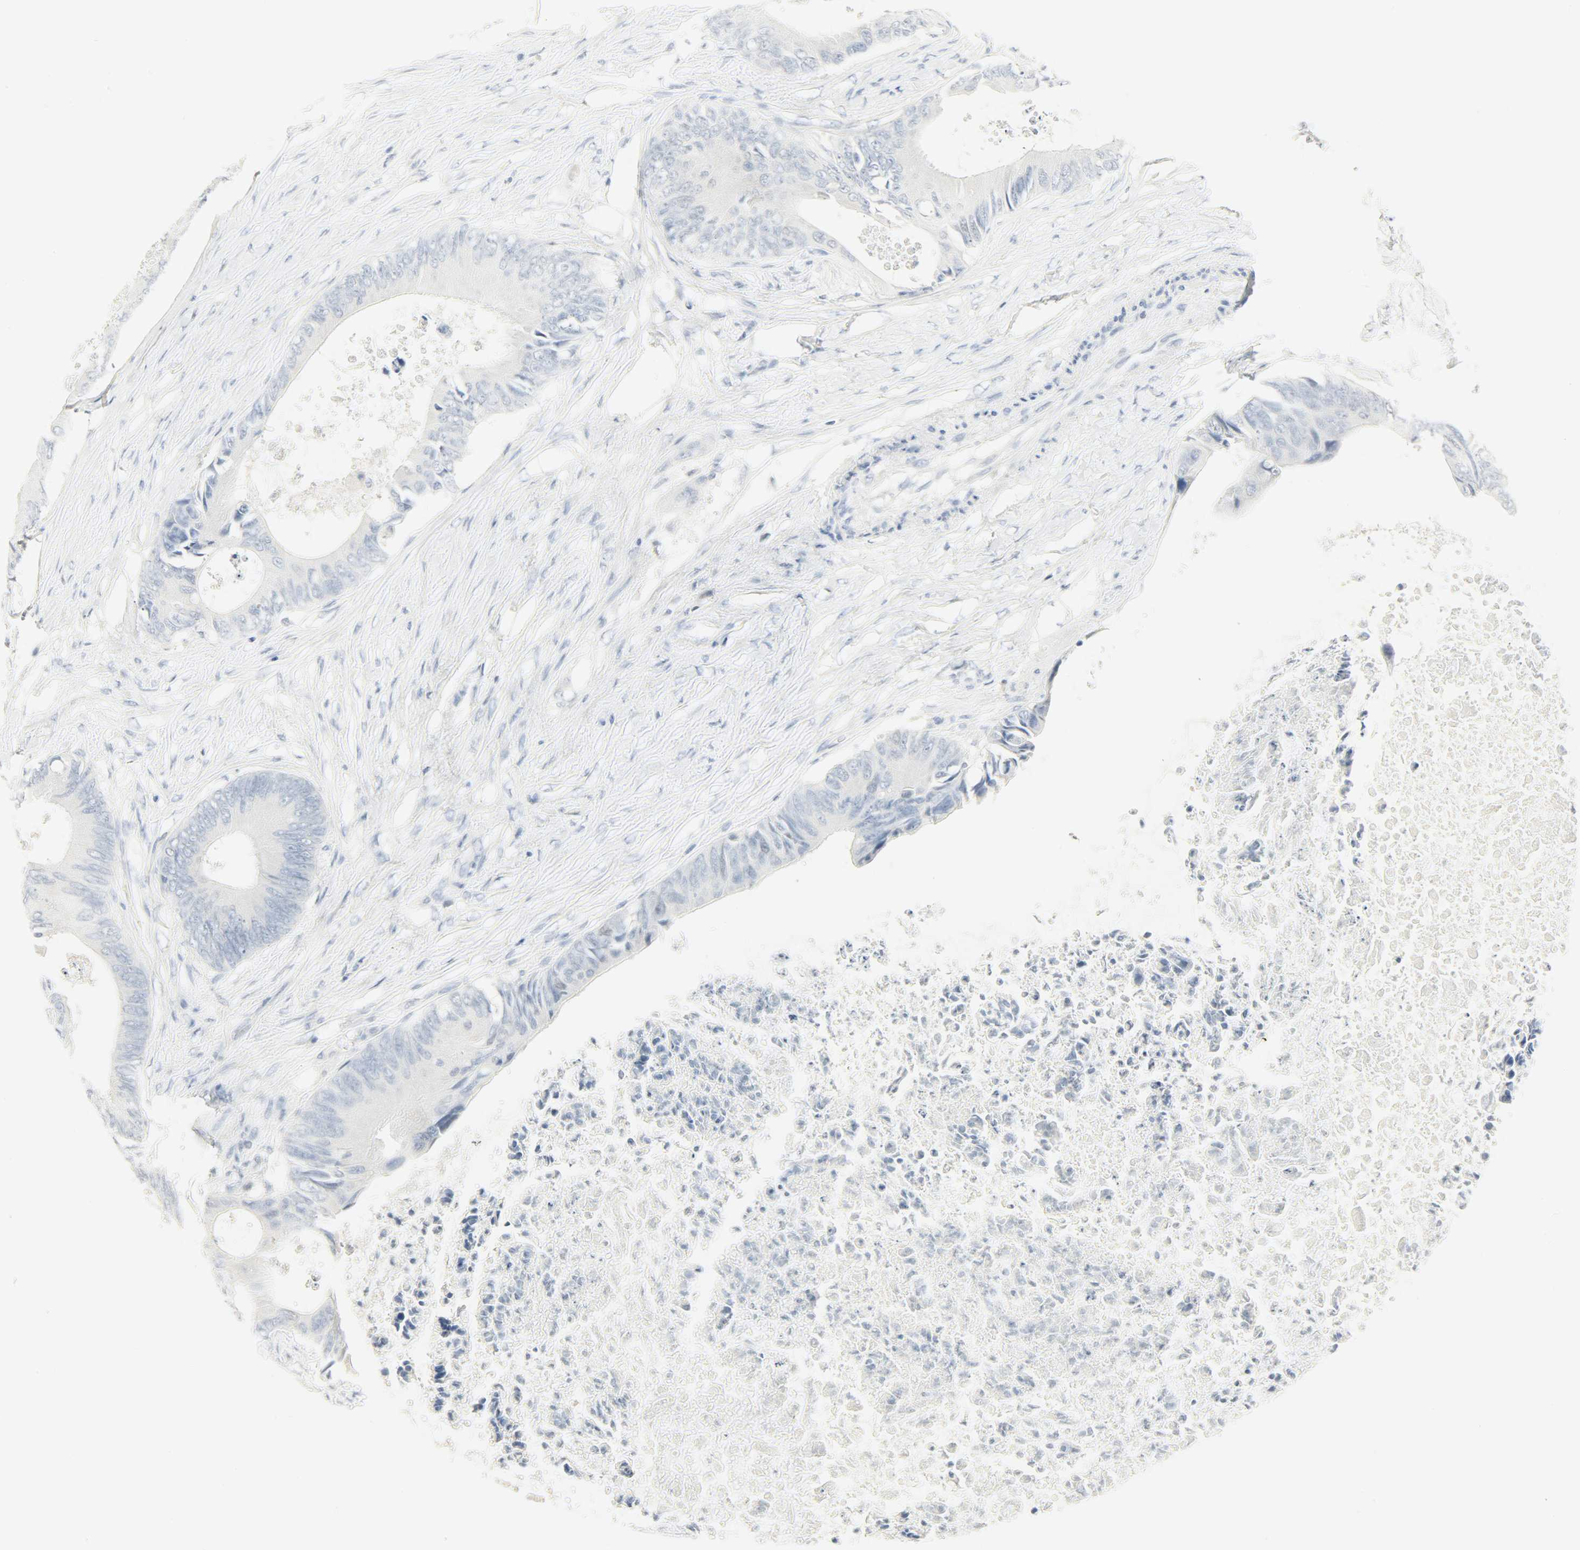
{"staining": {"intensity": "negative", "quantity": "none", "location": "none"}, "tissue": "colorectal cancer", "cell_type": "Tumor cells", "image_type": "cancer", "snomed": [{"axis": "morphology", "description": "Normal tissue, NOS"}, {"axis": "morphology", "description": "Adenocarcinoma, NOS"}, {"axis": "topography", "description": "Rectum"}, {"axis": "topography", "description": "Peripheral nerve tissue"}], "caption": "This photomicrograph is of colorectal adenocarcinoma stained with immunohistochemistry (IHC) to label a protein in brown with the nuclei are counter-stained blue. There is no staining in tumor cells.", "gene": "HELLS", "patient": {"sex": "female", "age": 77}}